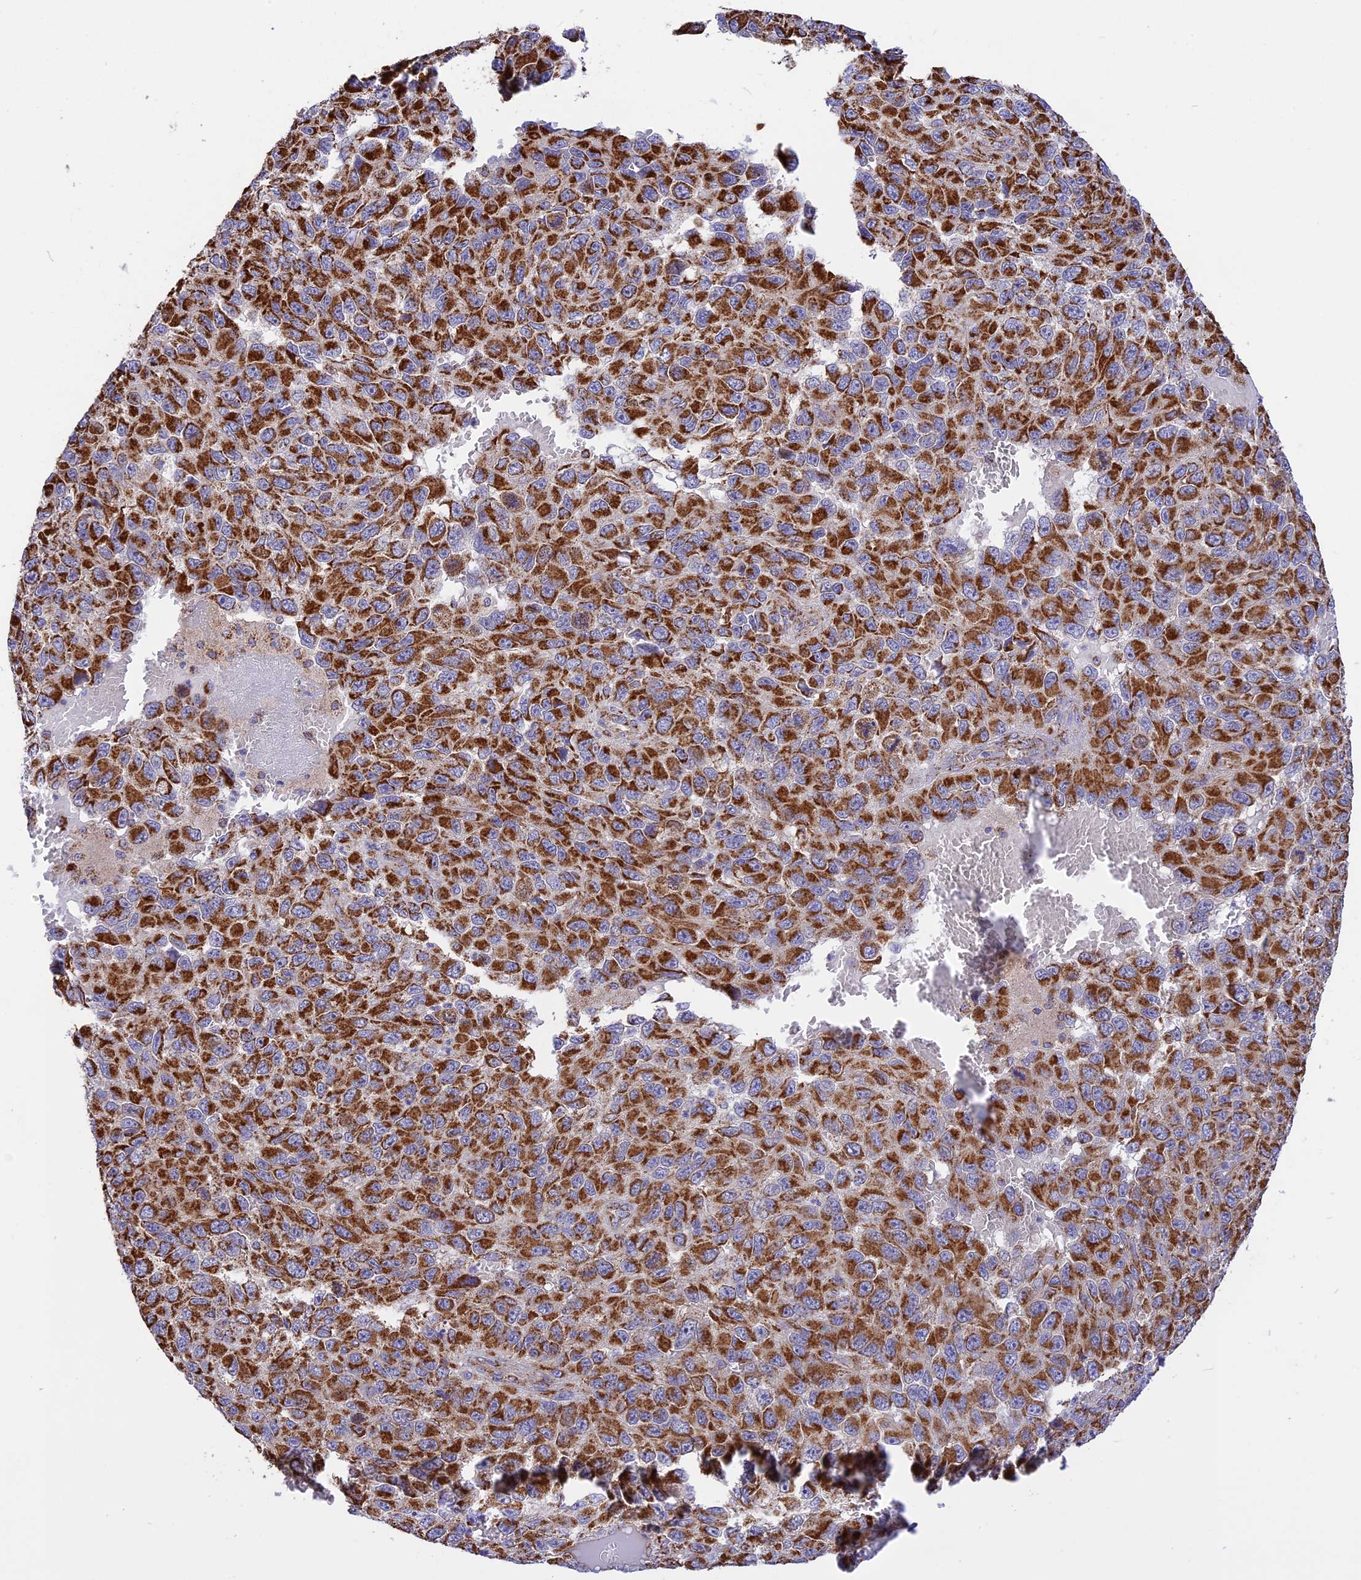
{"staining": {"intensity": "strong", "quantity": ">75%", "location": "cytoplasmic/membranous"}, "tissue": "melanoma", "cell_type": "Tumor cells", "image_type": "cancer", "snomed": [{"axis": "morphology", "description": "Normal tissue, NOS"}, {"axis": "morphology", "description": "Malignant melanoma, NOS"}, {"axis": "topography", "description": "Skin"}], "caption": "Tumor cells exhibit high levels of strong cytoplasmic/membranous staining in about >75% of cells in human melanoma.", "gene": "TTC4", "patient": {"sex": "female", "age": 96}}